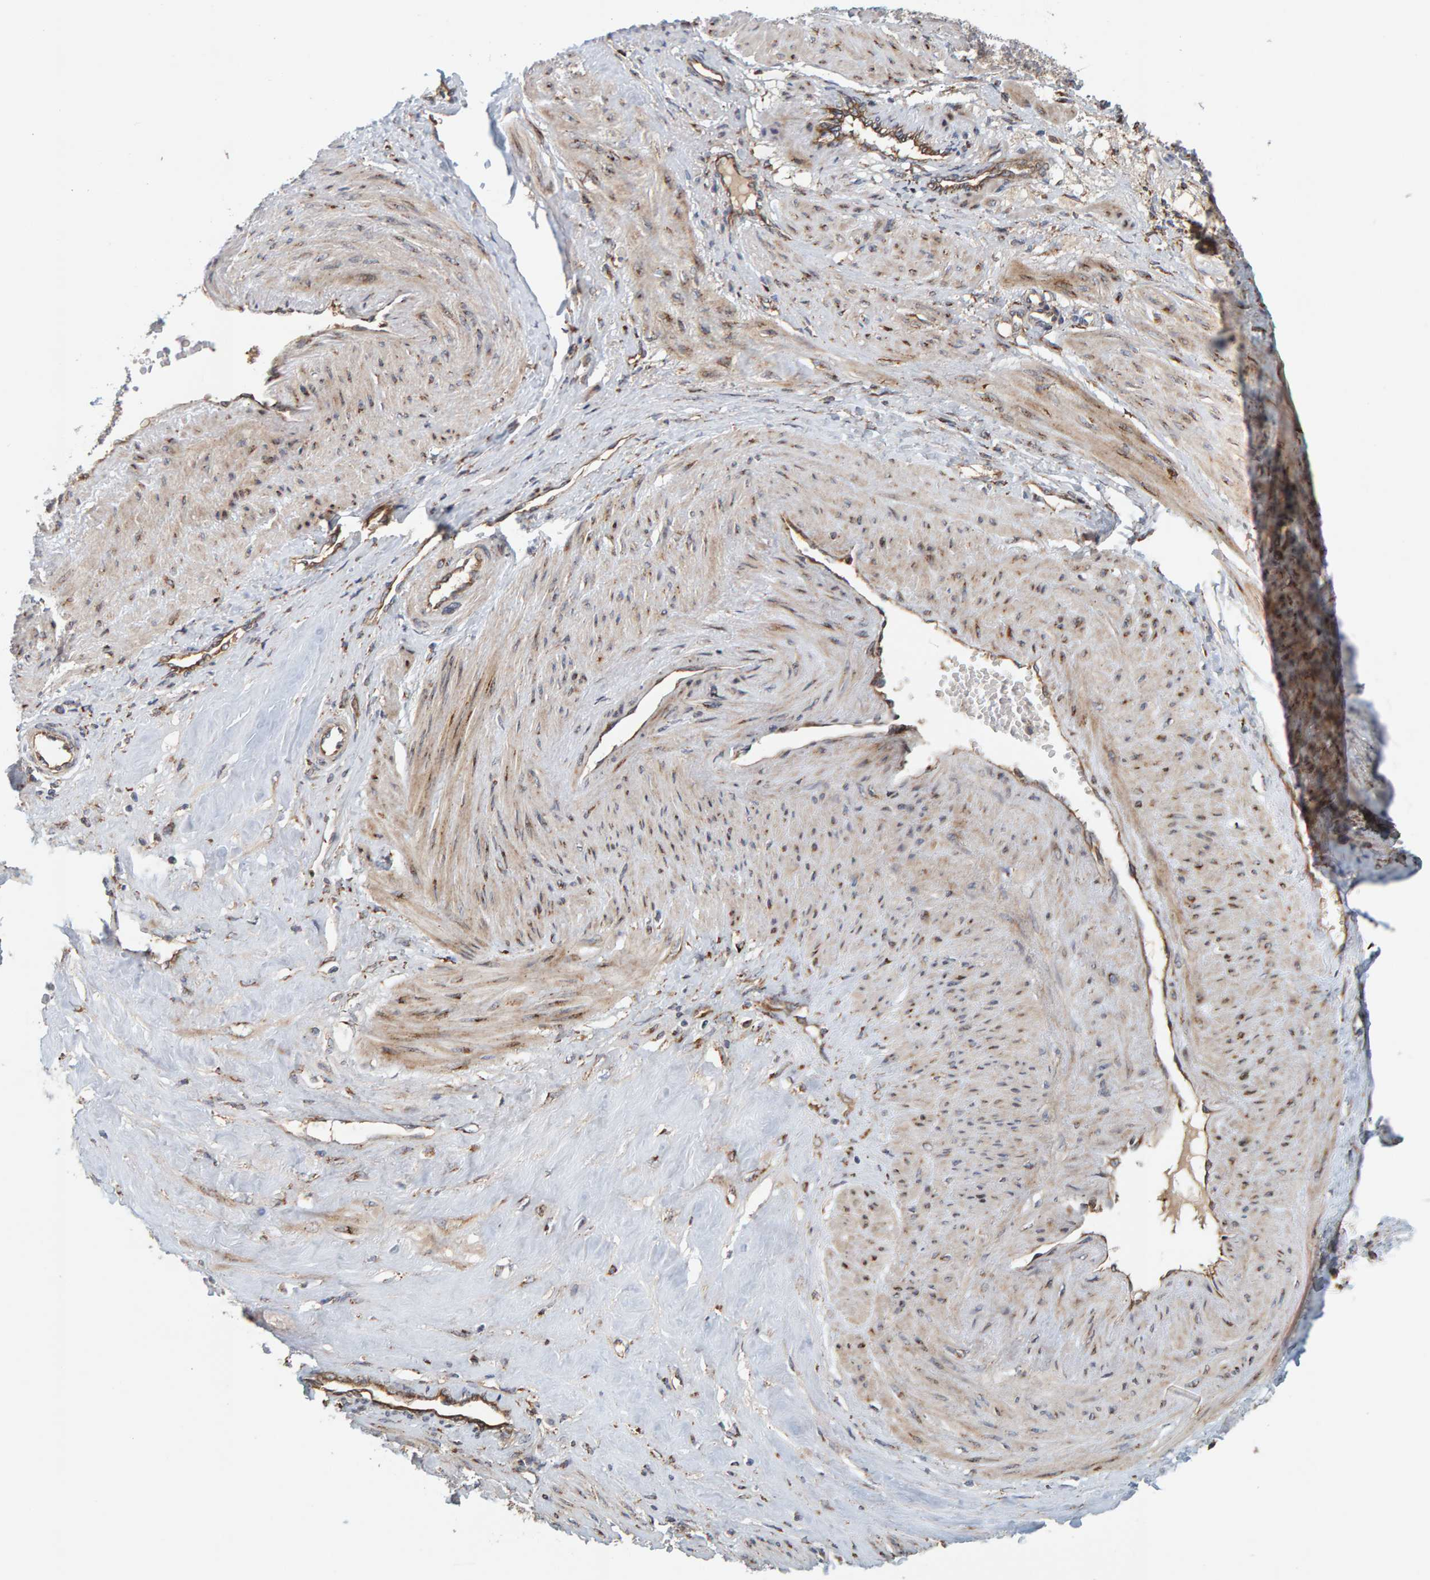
{"staining": {"intensity": "moderate", "quantity": ">75%", "location": "cytoplasmic/membranous"}, "tissue": "smooth muscle", "cell_type": "Smooth muscle cells", "image_type": "normal", "snomed": [{"axis": "morphology", "description": "Normal tissue, NOS"}, {"axis": "topography", "description": "Endometrium"}], "caption": "DAB immunohistochemical staining of normal smooth muscle demonstrates moderate cytoplasmic/membranous protein positivity in approximately >75% of smooth muscle cells. The staining is performed using DAB brown chromogen to label protein expression. The nuclei are counter-stained blue using hematoxylin.", "gene": "BAIAP2", "patient": {"sex": "female", "age": 33}}